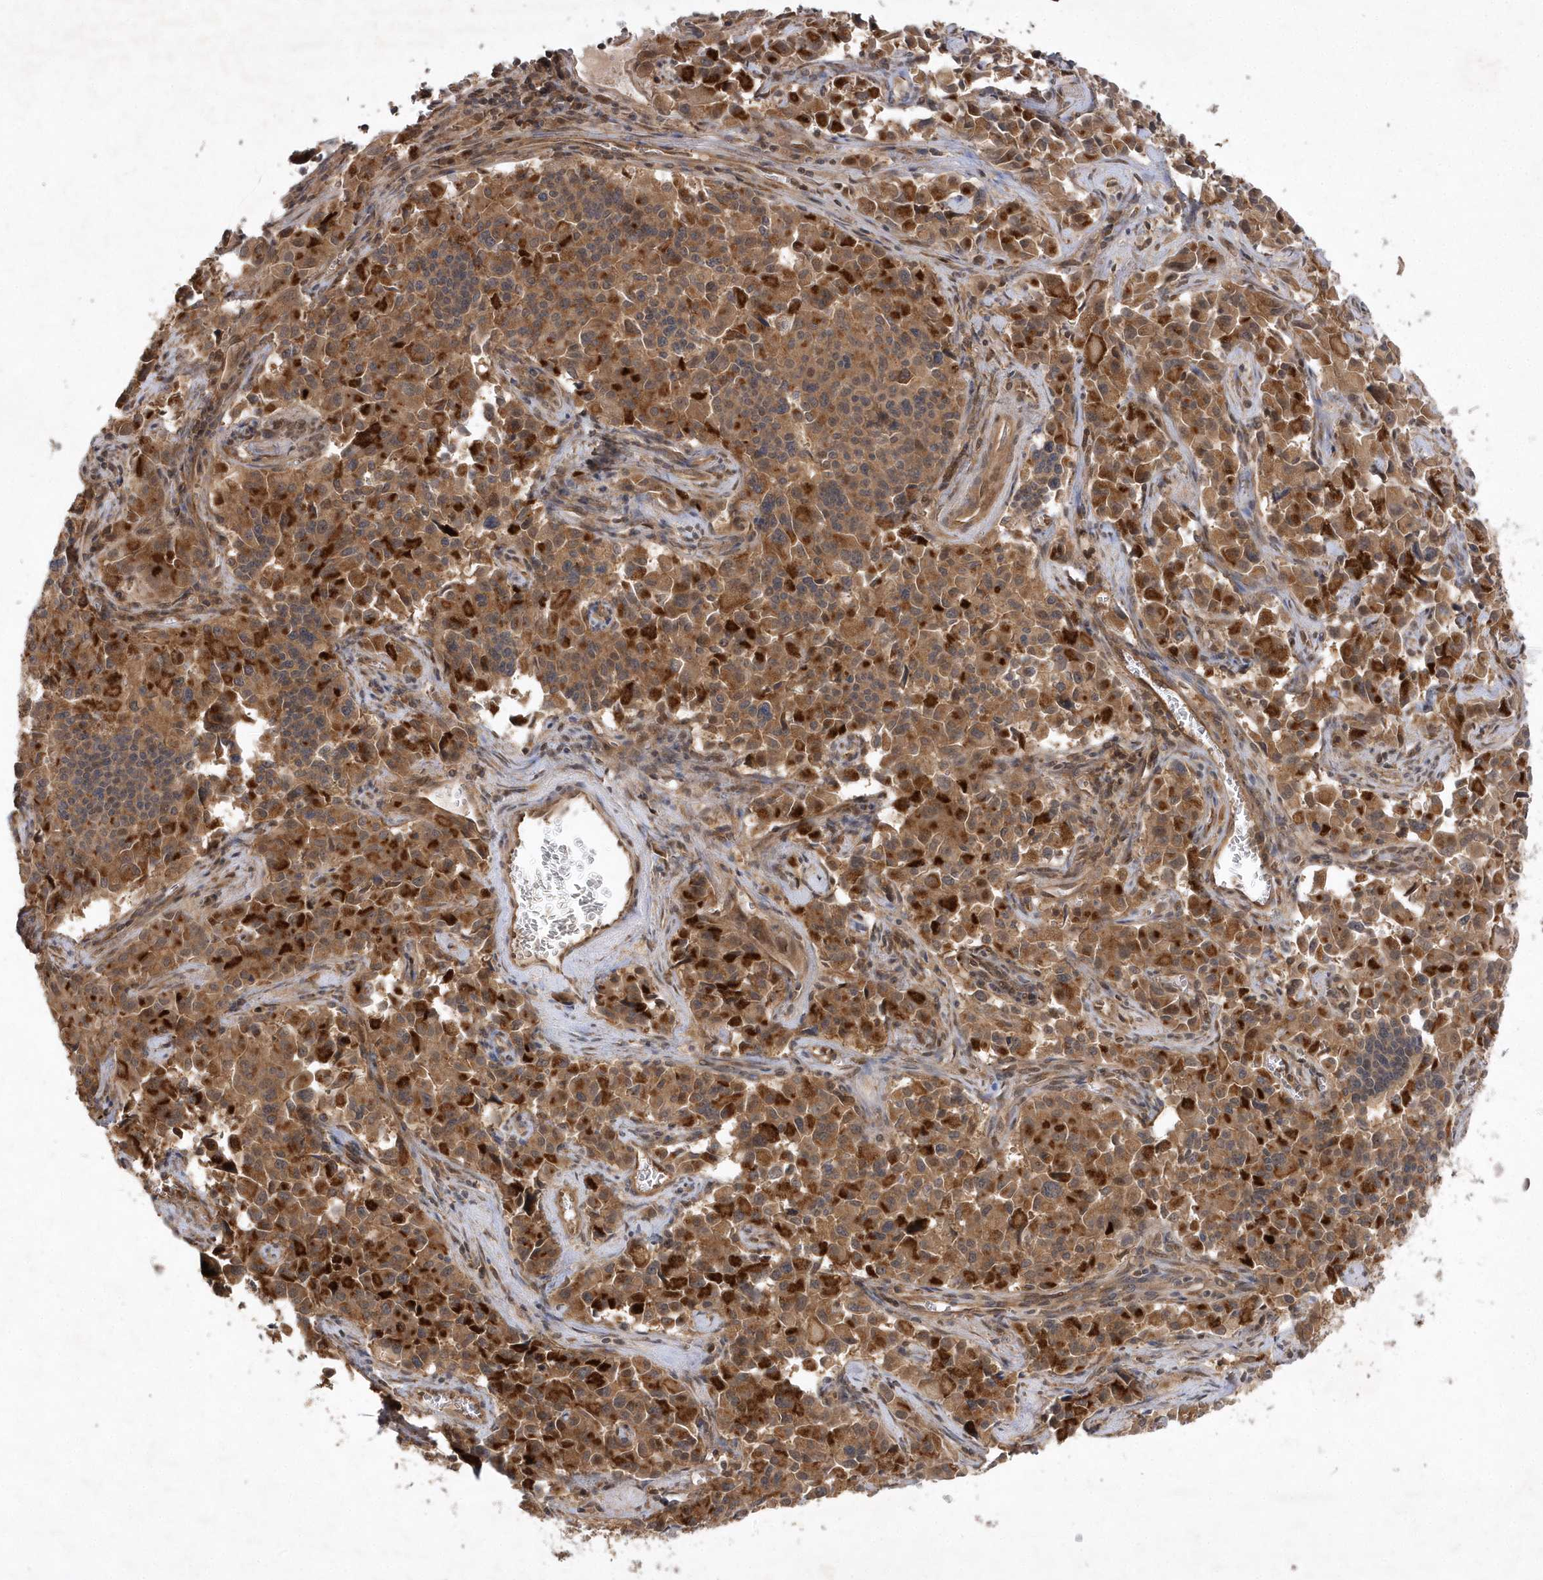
{"staining": {"intensity": "moderate", "quantity": ">75%", "location": "cytoplasmic/membranous"}, "tissue": "pancreatic cancer", "cell_type": "Tumor cells", "image_type": "cancer", "snomed": [{"axis": "morphology", "description": "Adenocarcinoma, NOS"}, {"axis": "topography", "description": "Pancreas"}], "caption": "Protein staining demonstrates moderate cytoplasmic/membranous expression in approximately >75% of tumor cells in adenocarcinoma (pancreatic).", "gene": "GFM2", "patient": {"sex": "male", "age": 65}}